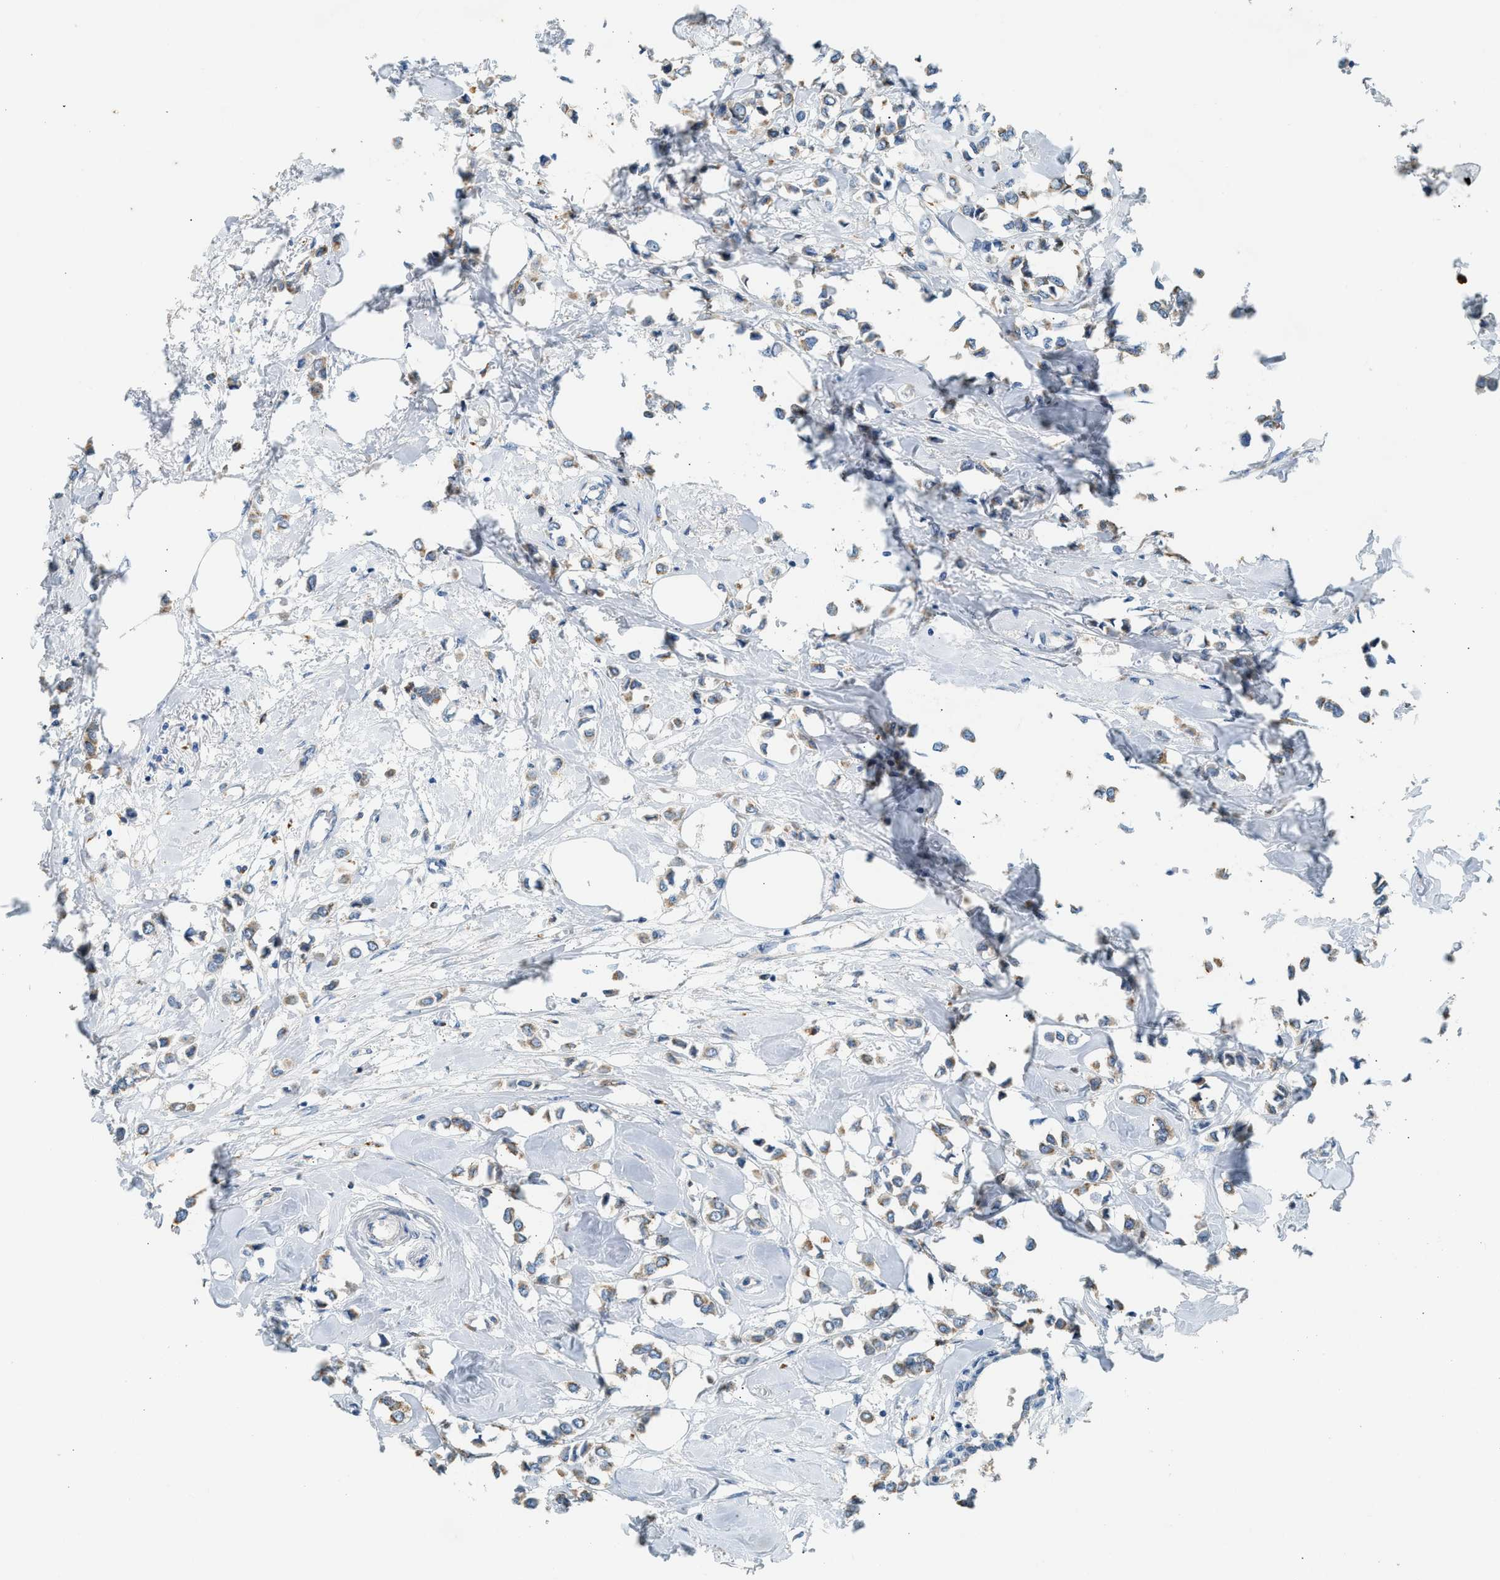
{"staining": {"intensity": "weak", "quantity": "25%-75%", "location": "cytoplasmic/membranous"}, "tissue": "breast cancer", "cell_type": "Tumor cells", "image_type": "cancer", "snomed": [{"axis": "morphology", "description": "Lobular carcinoma"}, {"axis": "topography", "description": "Breast"}], "caption": "Immunohistochemistry (IHC) photomicrograph of neoplastic tissue: human lobular carcinoma (breast) stained using immunohistochemistry displays low levels of weak protein expression localized specifically in the cytoplasmic/membranous of tumor cells, appearing as a cytoplasmic/membranous brown color.", "gene": "CTSB", "patient": {"sex": "female", "age": 51}}